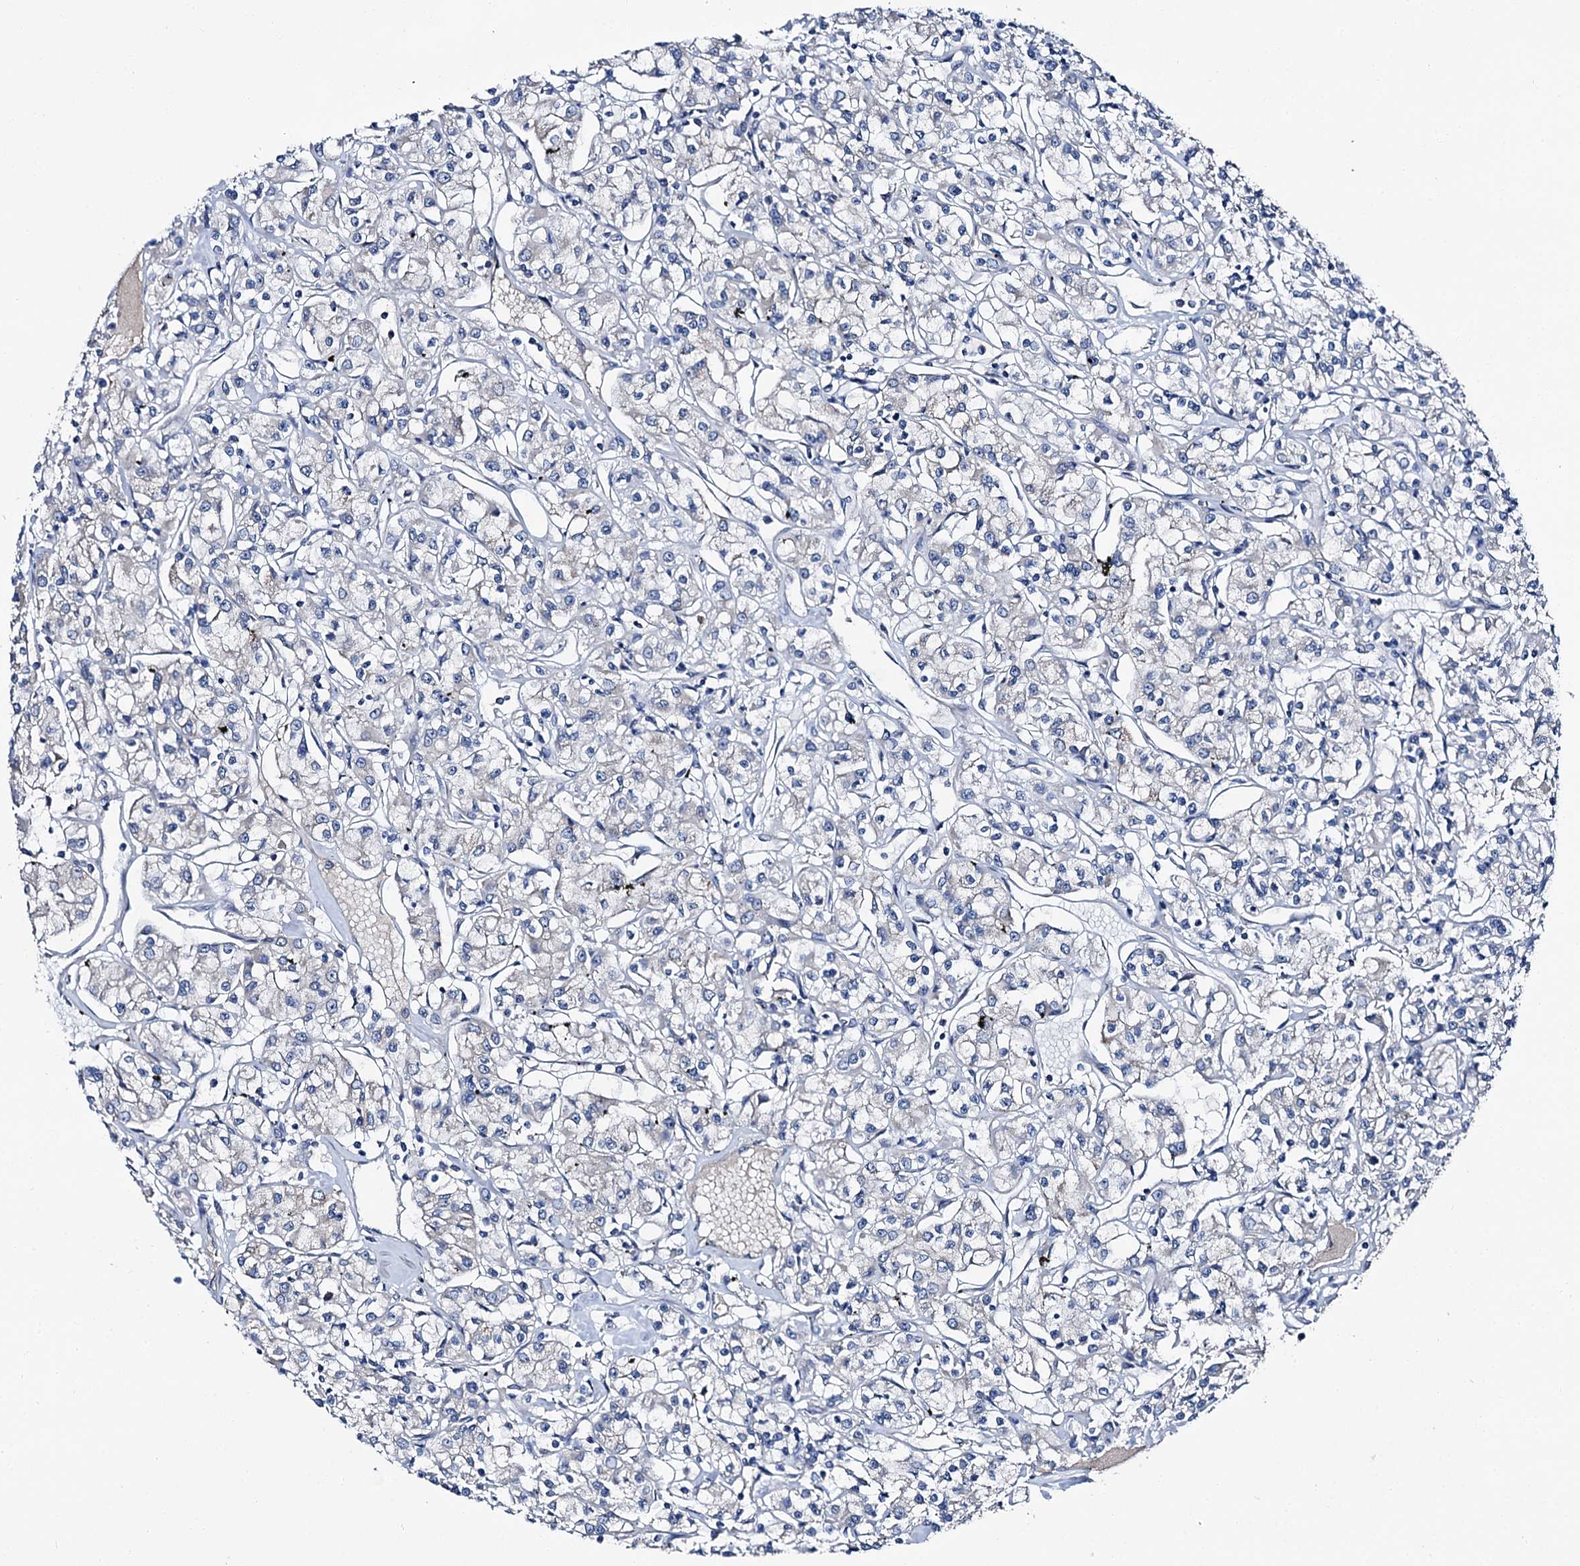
{"staining": {"intensity": "negative", "quantity": "none", "location": "none"}, "tissue": "renal cancer", "cell_type": "Tumor cells", "image_type": "cancer", "snomed": [{"axis": "morphology", "description": "Adenocarcinoma, NOS"}, {"axis": "topography", "description": "Kidney"}], "caption": "Immunohistochemistry (IHC) image of renal adenocarcinoma stained for a protein (brown), which shows no staining in tumor cells.", "gene": "SLC22A25", "patient": {"sex": "female", "age": 59}}